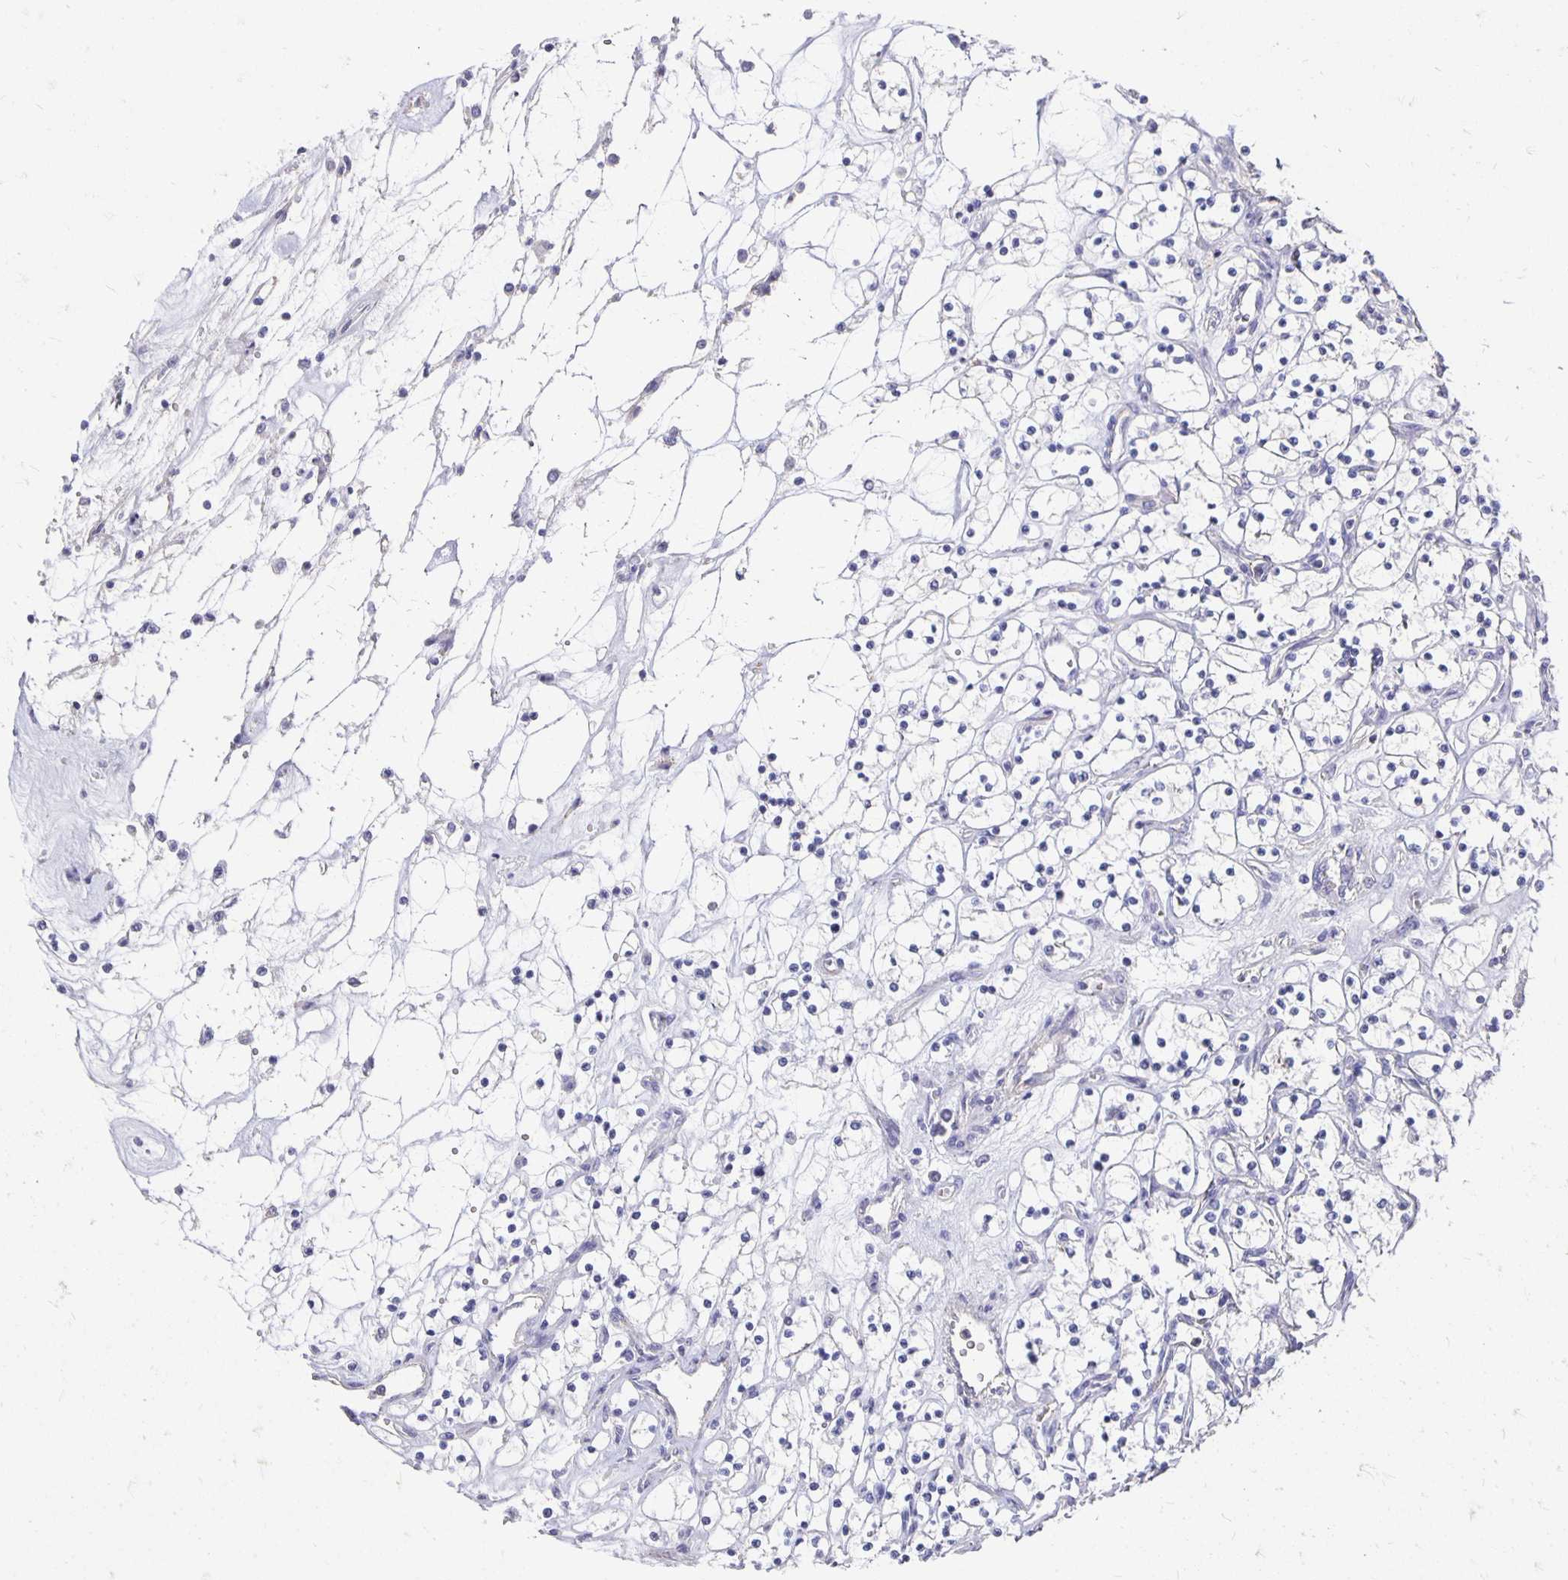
{"staining": {"intensity": "negative", "quantity": "none", "location": "none"}, "tissue": "renal cancer", "cell_type": "Tumor cells", "image_type": "cancer", "snomed": [{"axis": "morphology", "description": "Adenocarcinoma, NOS"}, {"axis": "topography", "description": "Kidney"}], "caption": "There is no significant expression in tumor cells of renal cancer (adenocarcinoma).", "gene": "APOB", "patient": {"sex": "female", "age": 69}}